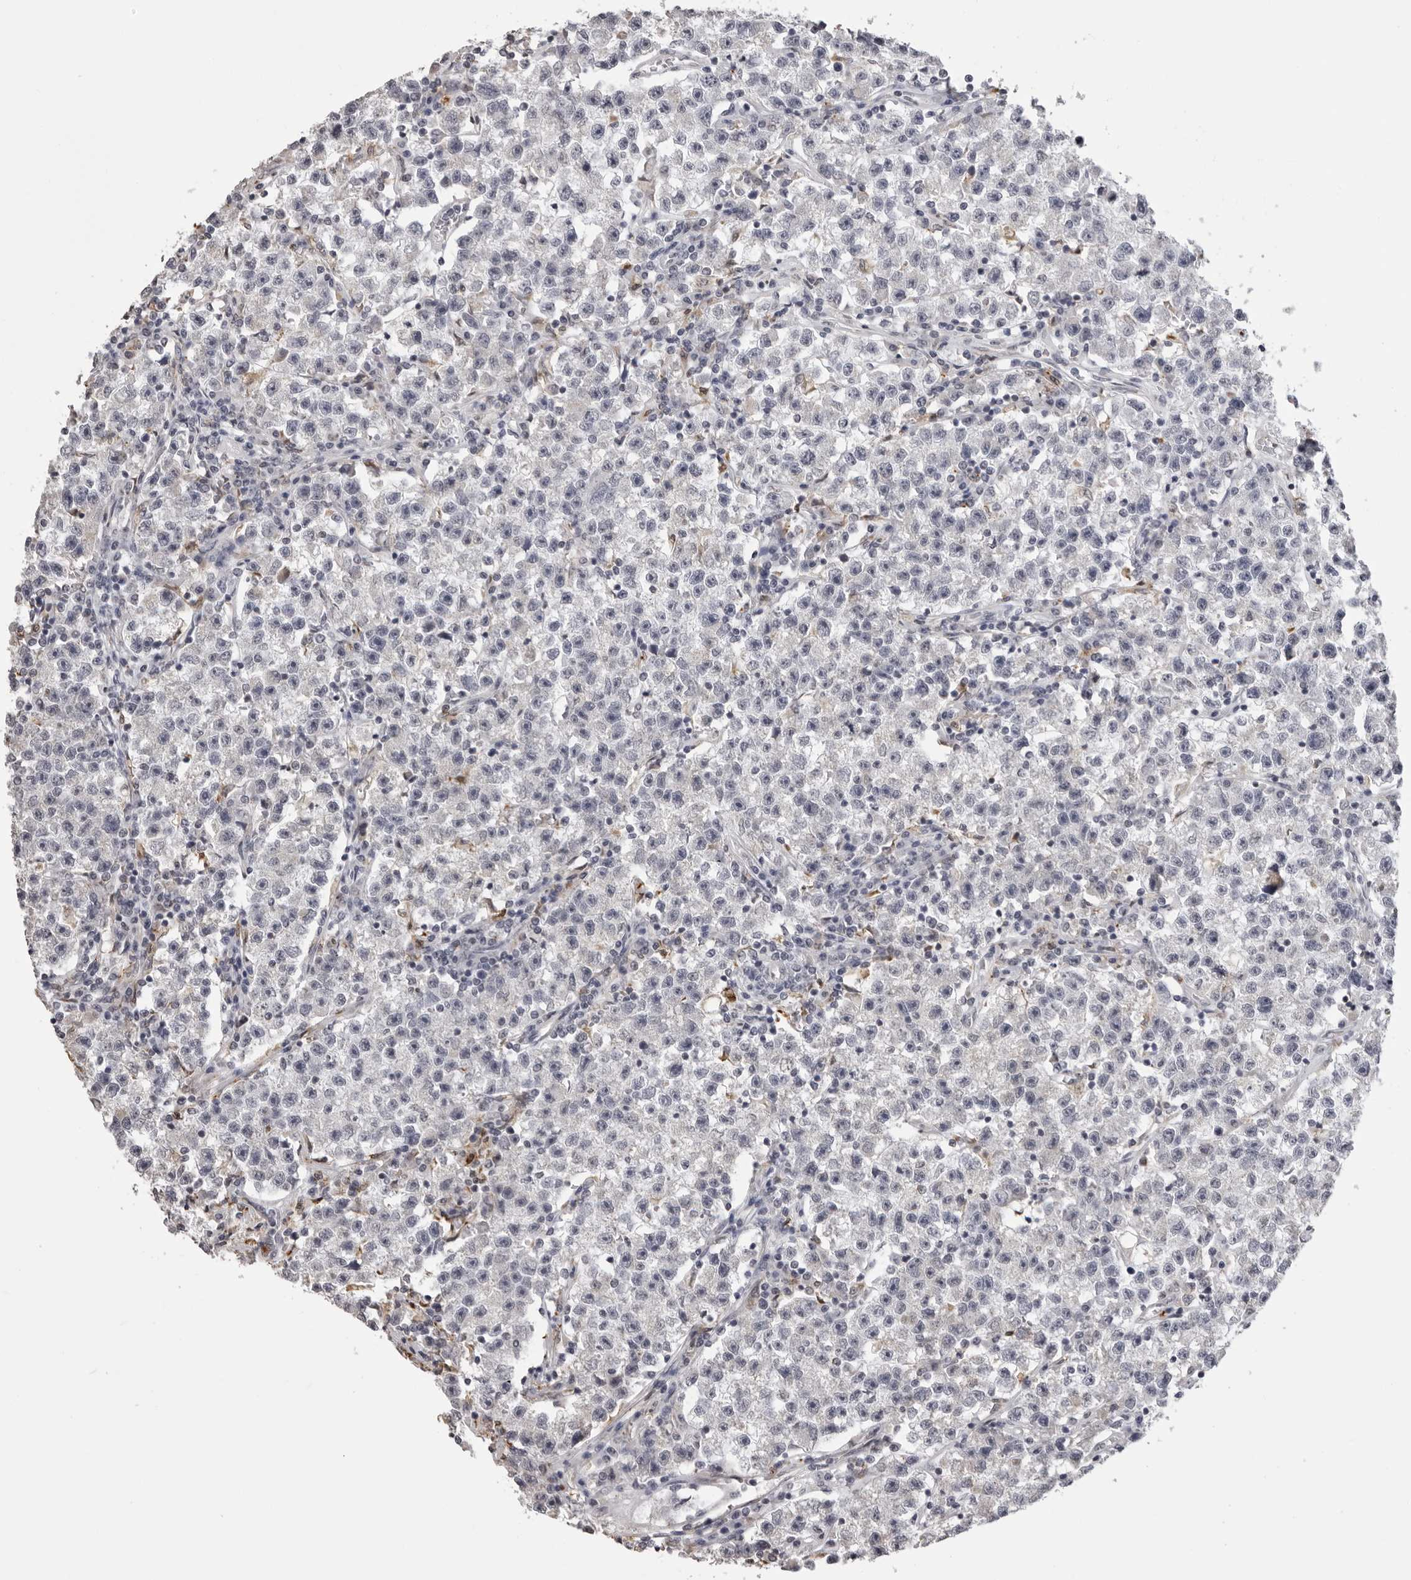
{"staining": {"intensity": "negative", "quantity": "none", "location": "none"}, "tissue": "testis cancer", "cell_type": "Tumor cells", "image_type": "cancer", "snomed": [{"axis": "morphology", "description": "Seminoma, NOS"}, {"axis": "topography", "description": "Testis"}], "caption": "Testis seminoma stained for a protein using immunohistochemistry (IHC) reveals no expression tumor cells.", "gene": "IL31", "patient": {"sex": "male", "age": 22}}